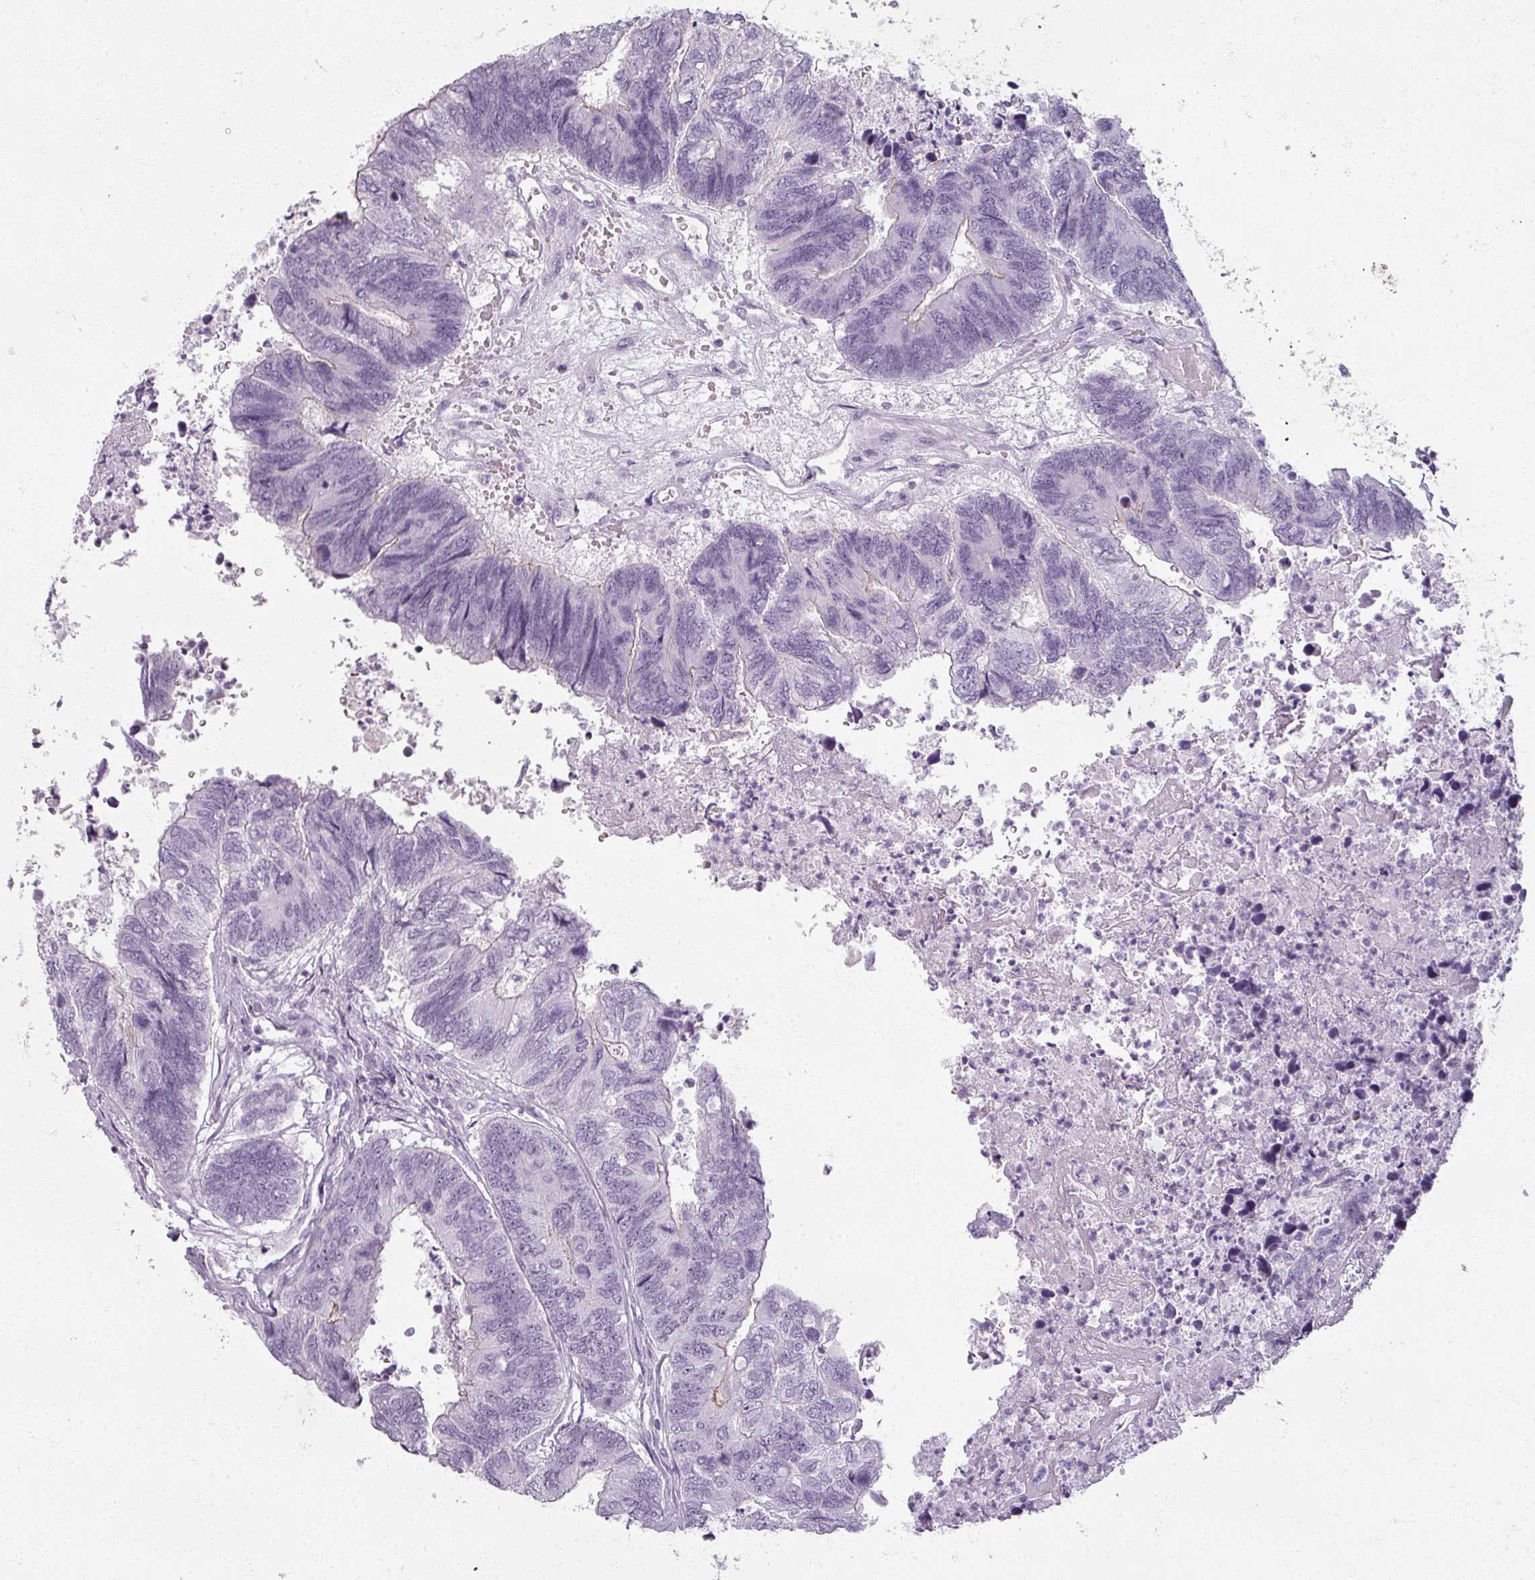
{"staining": {"intensity": "negative", "quantity": "none", "location": "none"}, "tissue": "colorectal cancer", "cell_type": "Tumor cells", "image_type": "cancer", "snomed": [{"axis": "morphology", "description": "Adenocarcinoma, NOS"}, {"axis": "topography", "description": "Colon"}], "caption": "Tumor cells show no significant protein expression in adenocarcinoma (colorectal).", "gene": "RFPL2", "patient": {"sex": "female", "age": 67}}